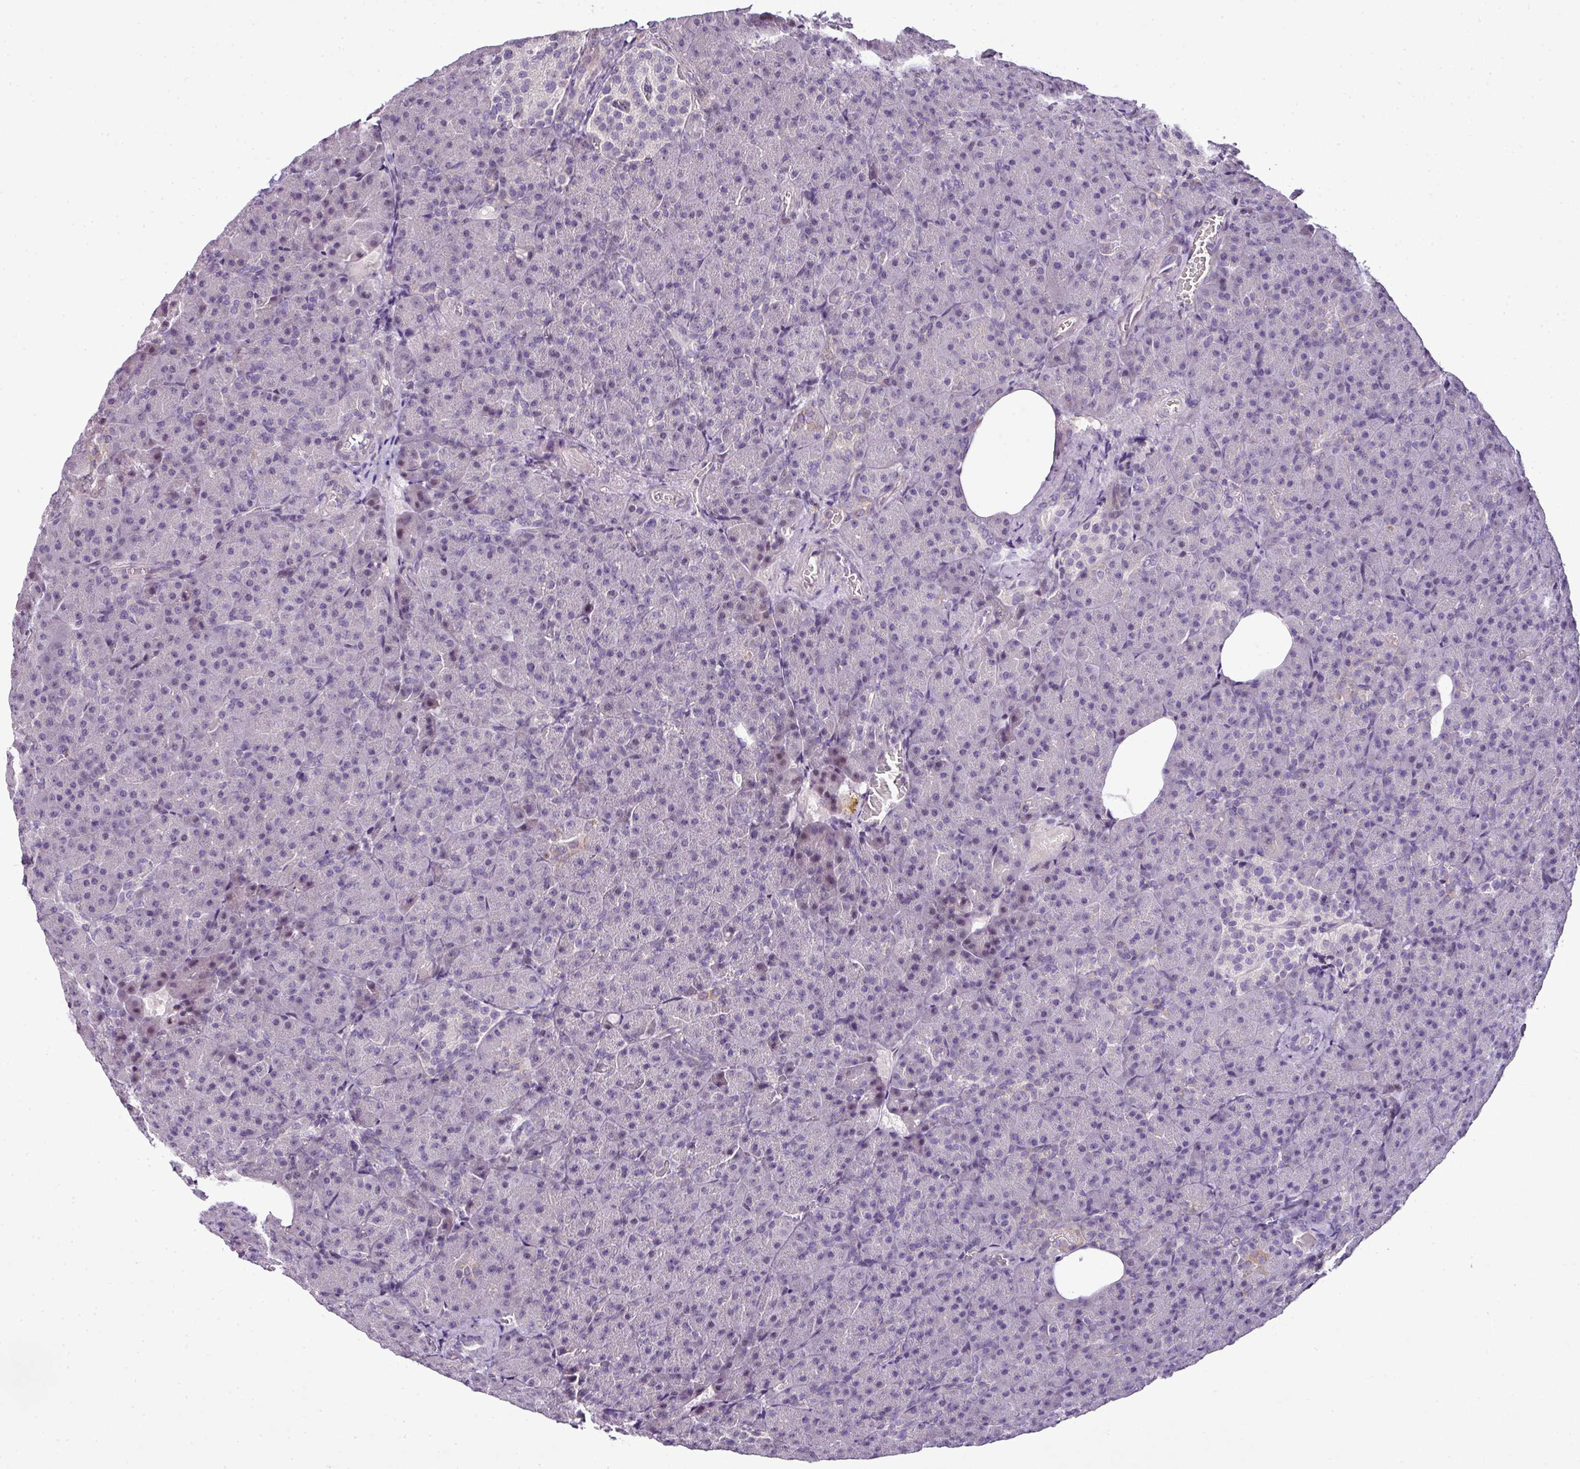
{"staining": {"intensity": "weak", "quantity": "<25%", "location": "nuclear"}, "tissue": "pancreas", "cell_type": "Exocrine glandular cells", "image_type": "normal", "snomed": [{"axis": "morphology", "description": "Normal tissue, NOS"}, {"axis": "topography", "description": "Pancreas"}], "caption": "A high-resolution histopathology image shows immunohistochemistry (IHC) staining of benign pancreas, which reveals no significant expression in exocrine glandular cells. The staining was performed using DAB to visualize the protein expression in brown, while the nuclei were stained in blue with hematoxylin (Magnification: 20x).", "gene": "TEX30", "patient": {"sex": "female", "age": 74}}